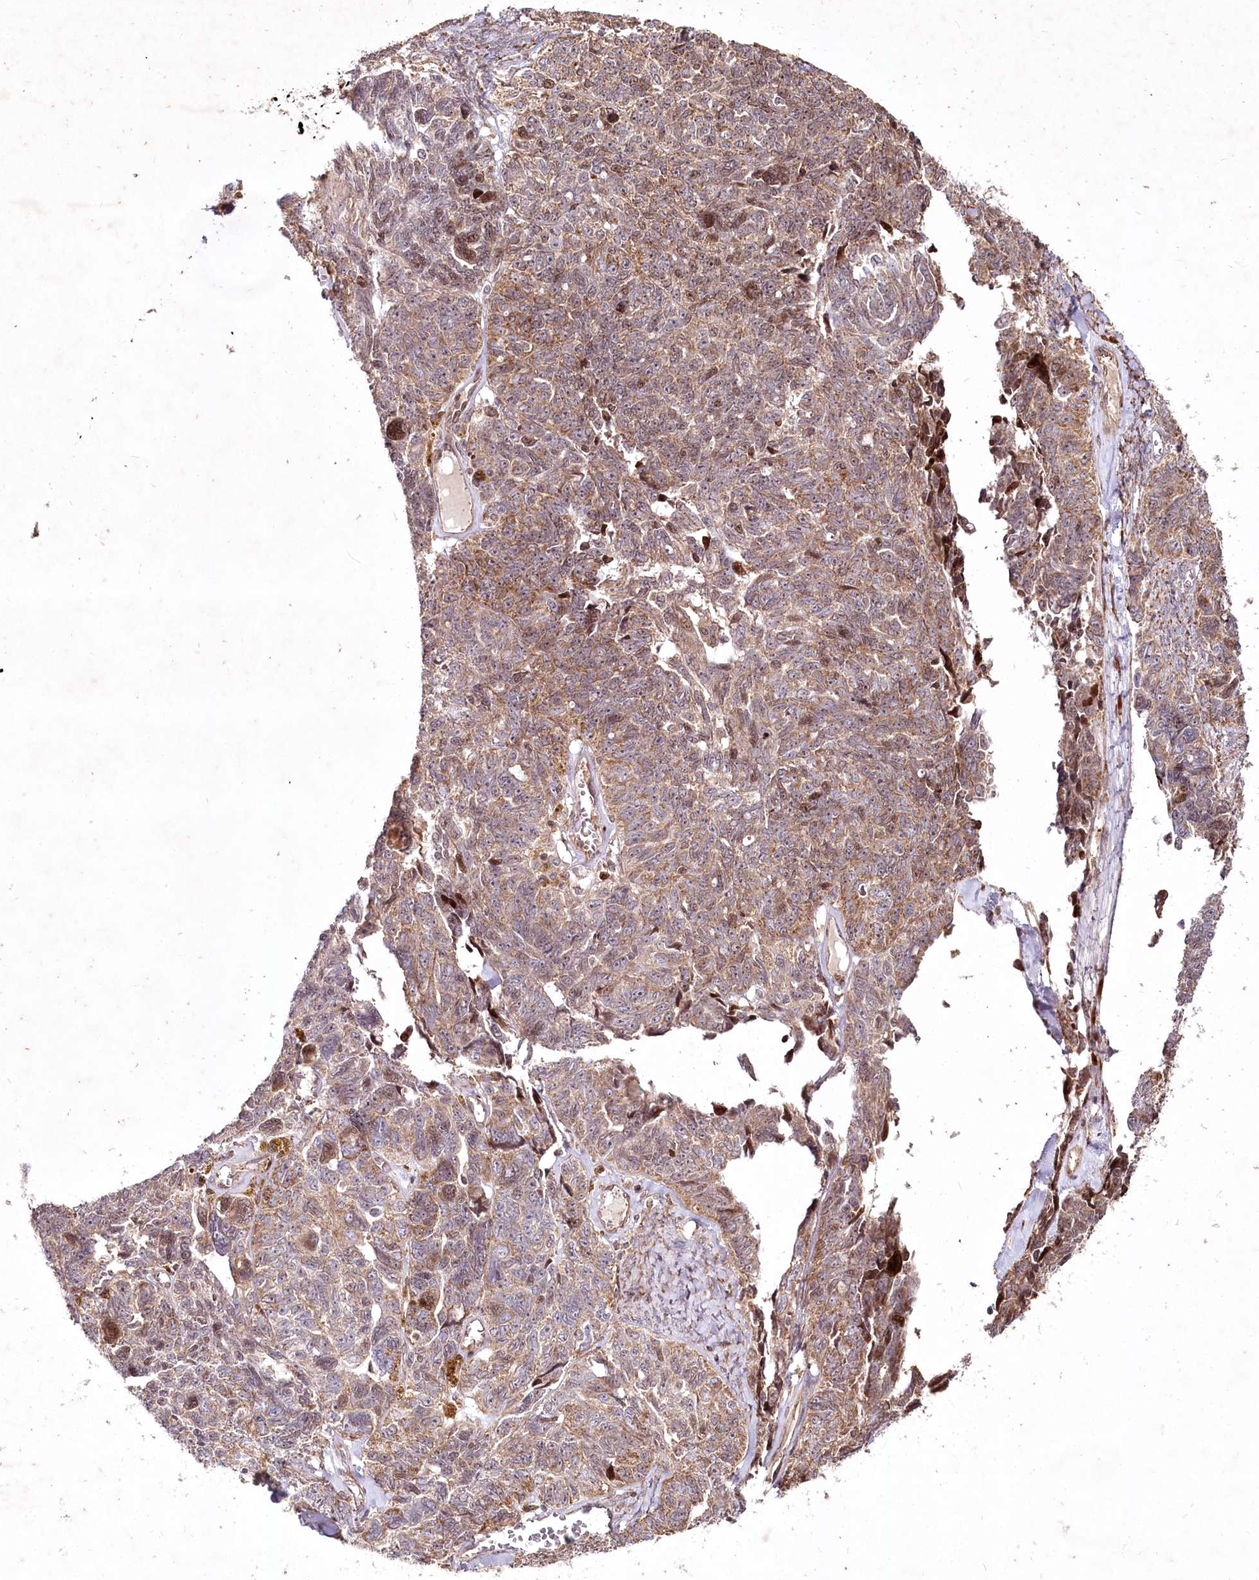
{"staining": {"intensity": "moderate", "quantity": ">75%", "location": "cytoplasmic/membranous"}, "tissue": "ovarian cancer", "cell_type": "Tumor cells", "image_type": "cancer", "snomed": [{"axis": "morphology", "description": "Cystadenocarcinoma, serous, NOS"}, {"axis": "topography", "description": "Ovary"}], "caption": "Ovarian cancer stained for a protein displays moderate cytoplasmic/membranous positivity in tumor cells.", "gene": "PSTK", "patient": {"sex": "female", "age": 79}}